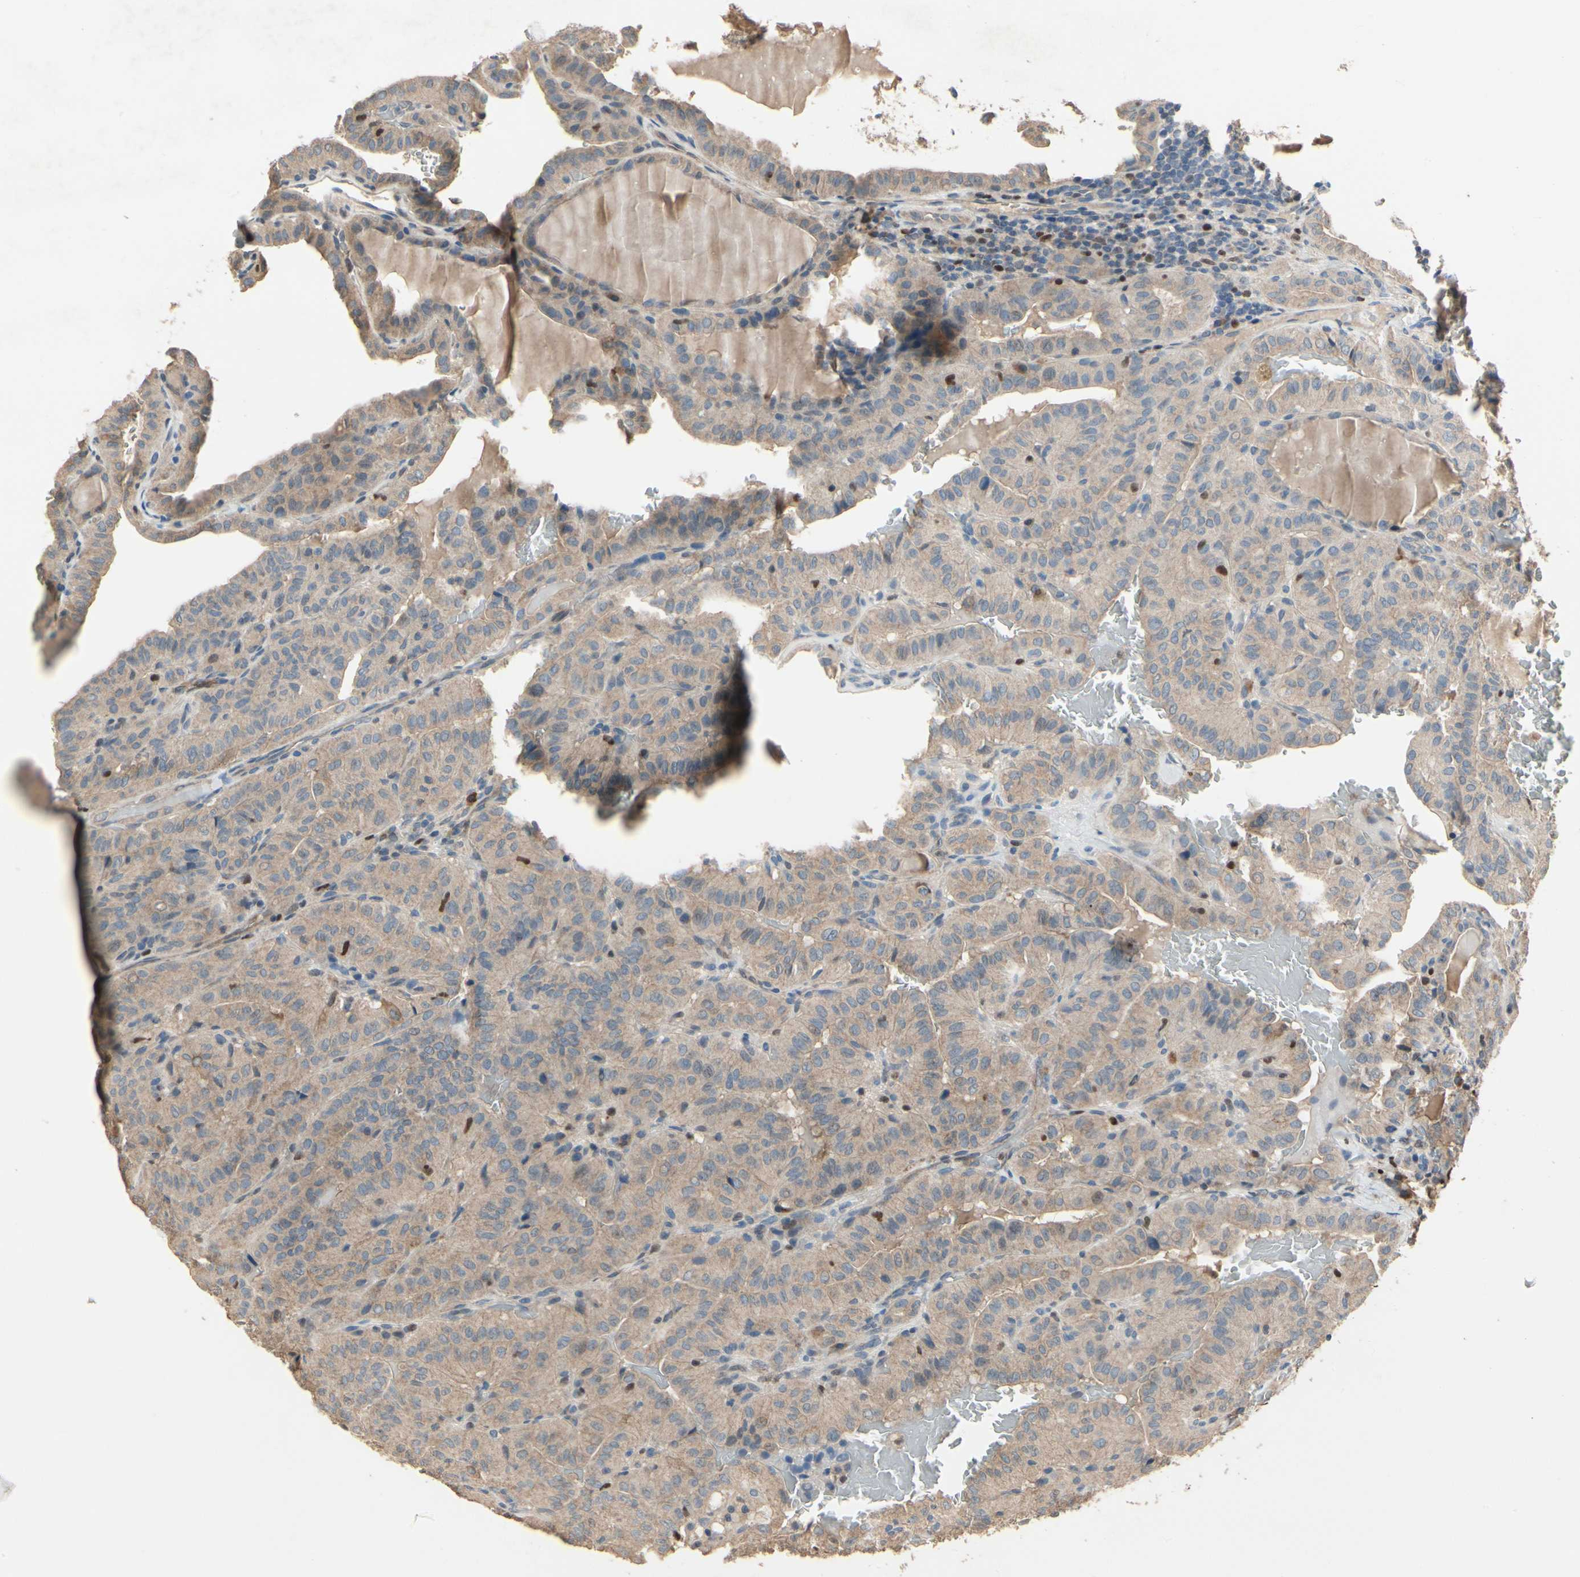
{"staining": {"intensity": "weak", "quantity": ">75%", "location": "cytoplasmic/membranous"}, "tissue": "thyroid cancer", "cell_type": "Tumor cells", "image_type": "cancer", "snomed": [{"axis": "morphology", "description": "Papillary adenocarcinoma, NOS"}, {"axis": "topography", "description": "Thyroid gland"}], "caption": "High-magnification brightfield microscopy of thyroid papillary adenocarcinoma stained with DAB (brown) and counterstained with hematoxylin (blue). tumor cells exhibit weak cytoplasmic/membranous staining is identified in approximately>75% of cells. The staining was performed using DAB (3,3'-diaminobenzidine), with brown indicating positive protein expression. Nuclei are stained blue with hematoxylin.", "gene": "CGREF1", "patient": {"sex": "male", "age": 77}}